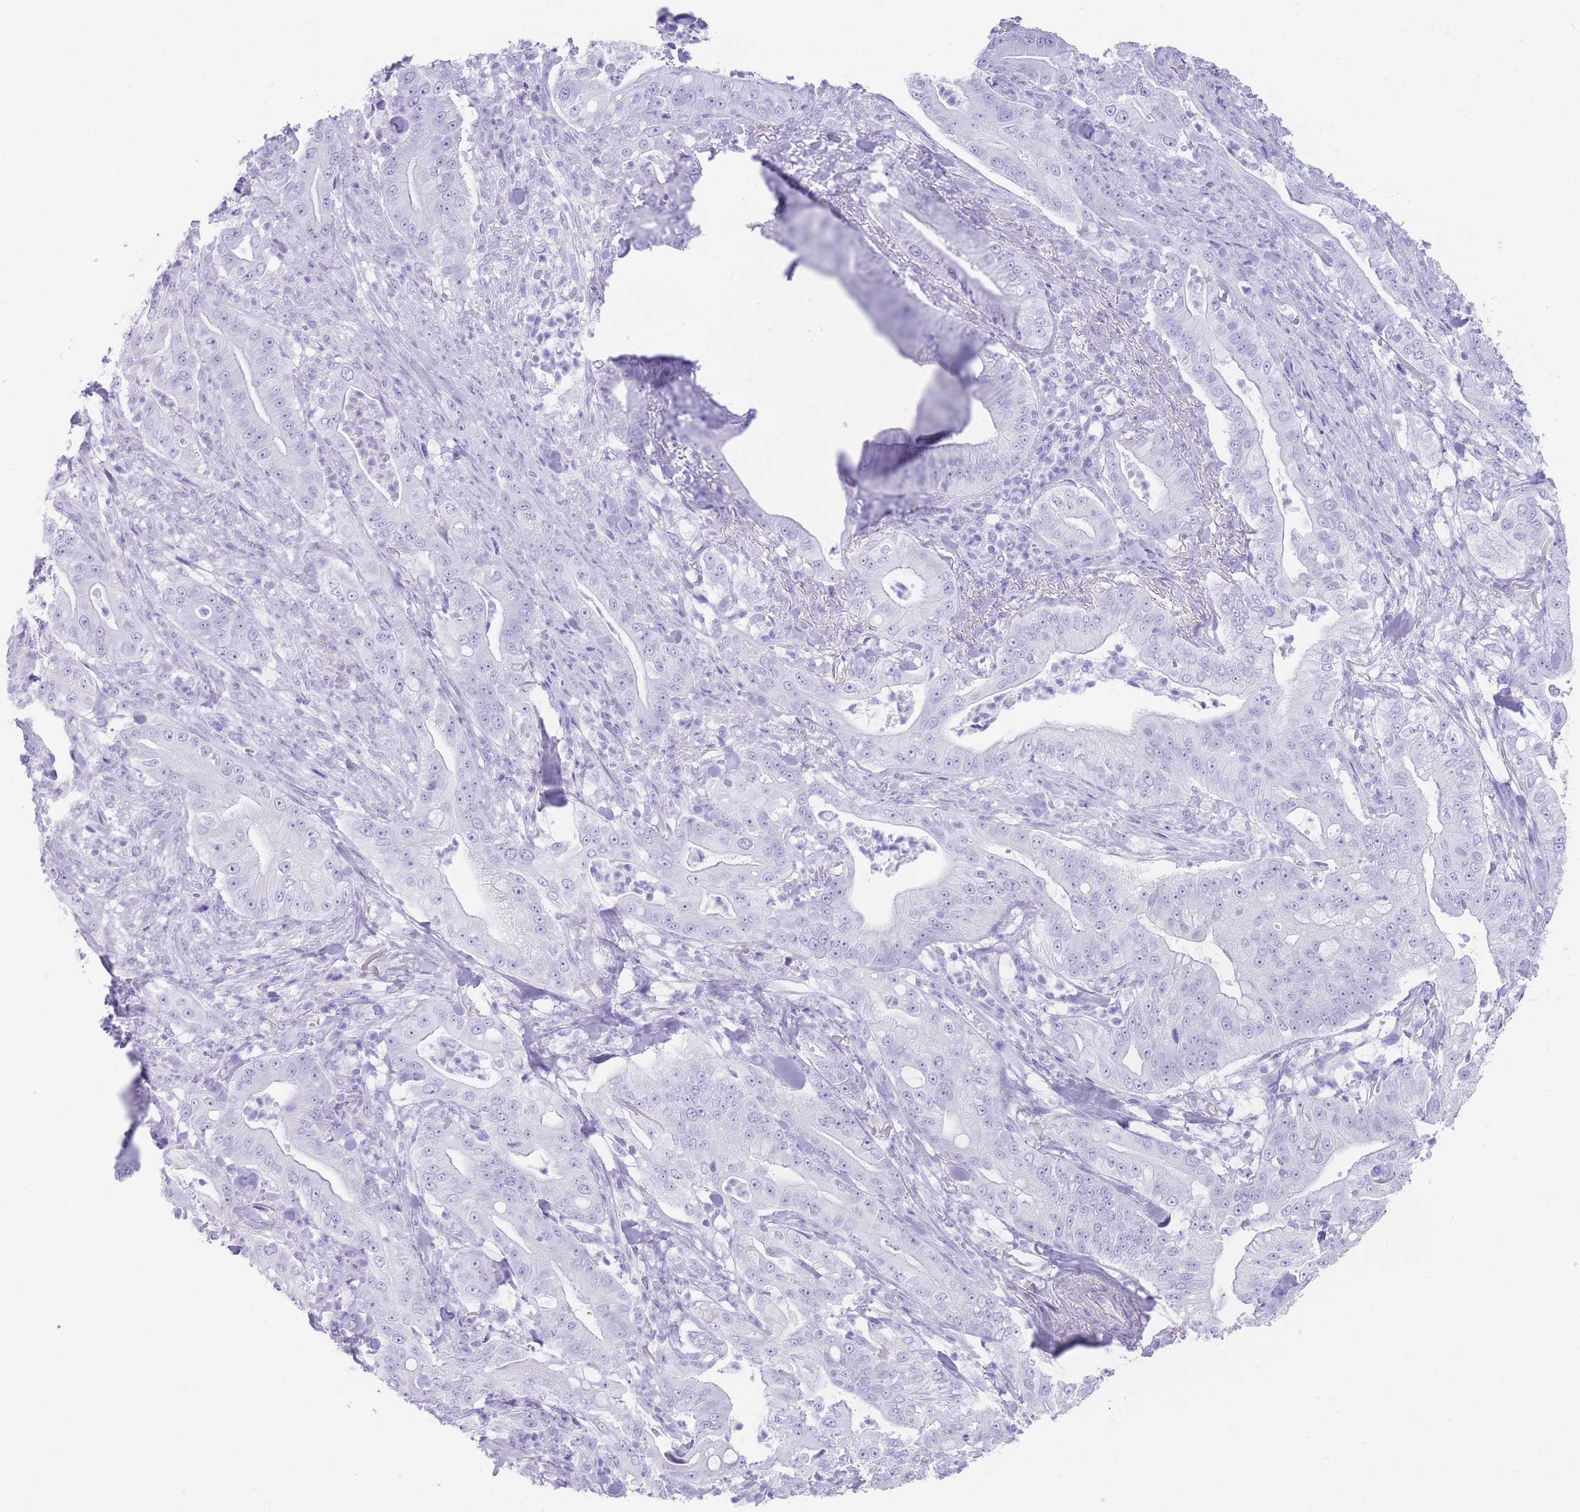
{"staining": {"intensity": "negative", "quantity": "none", "location": "none"}, "tissue": "pancreatic cancer", "cell_type": "Tumor cells", "image_type": "cancer", "snomed": [{"axis": "morphology", "description": "Adenocarcinoma, NOS"}, {"axis": "topography", "description": "Pancreas"}], "caption": "An image of pancreatic adenocarcinoma stained for a protein exhibits no brown staining in tumor cells. (DAB (3,3'-diaminobenzidine) immunohistochemistry, high magnification).", "gene": "ELOA2", "patient": {"sex": "male", "age": 71}}